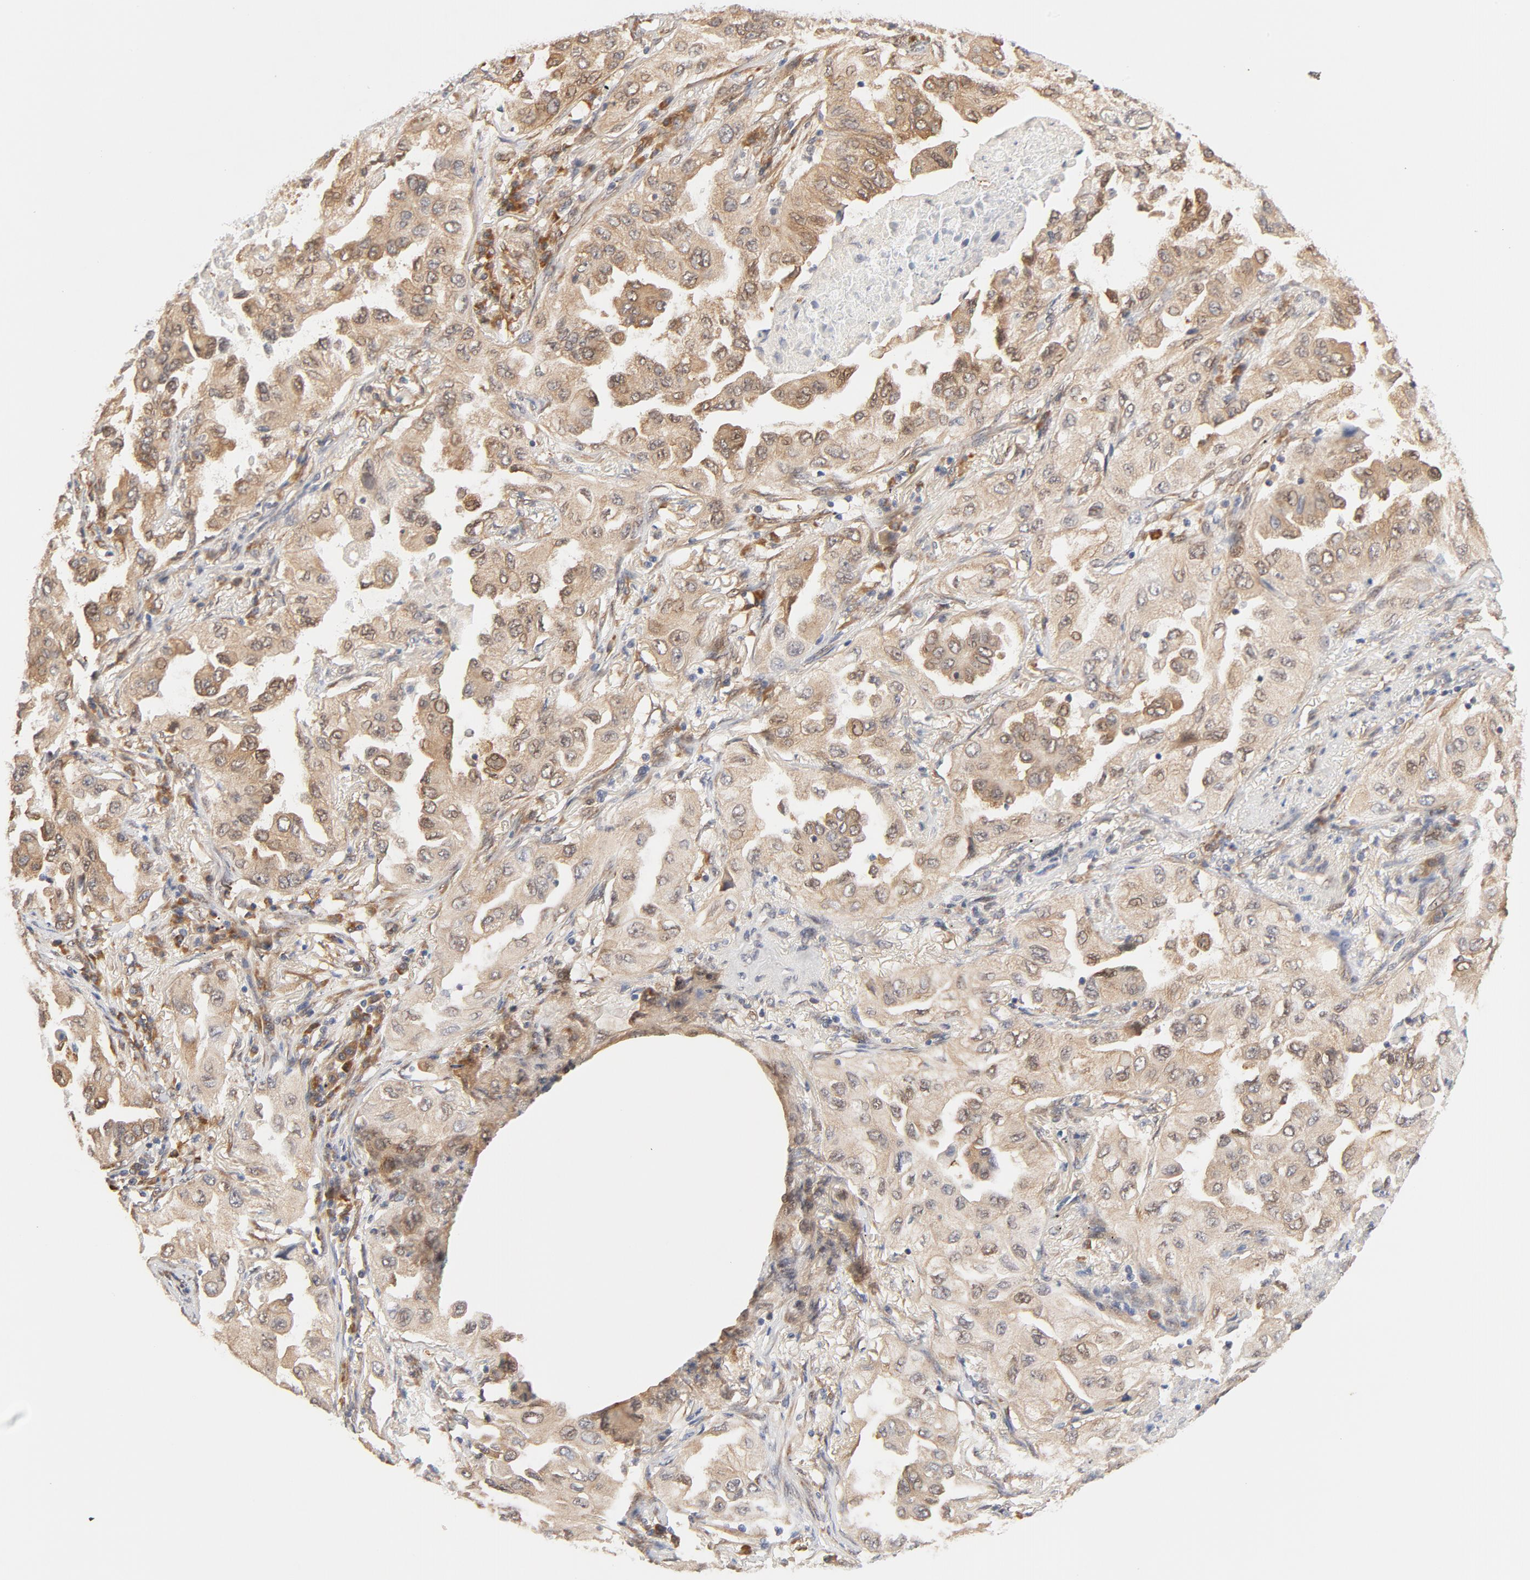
{"staining": {"intensity": "moderate", "quantity": ">75%", "location": "cytoplasmic/membranous"}, "tissue": "lung cancer", "cell_type": "Tumor cells", "image_type": "cancer", "snomed": [{"axis": "morphology", "description": "Adenocarcinoma, NOS"}, {"axis": "topography", "description": "Lung"}], "caption": "Lung cancer (adenocarcinoma) stained for a protein shows moderate cytoplasmic/membranous positivity in tumor cells.", "gene": "EIF4E", "patient": {"sex": "female", "age": 65}}